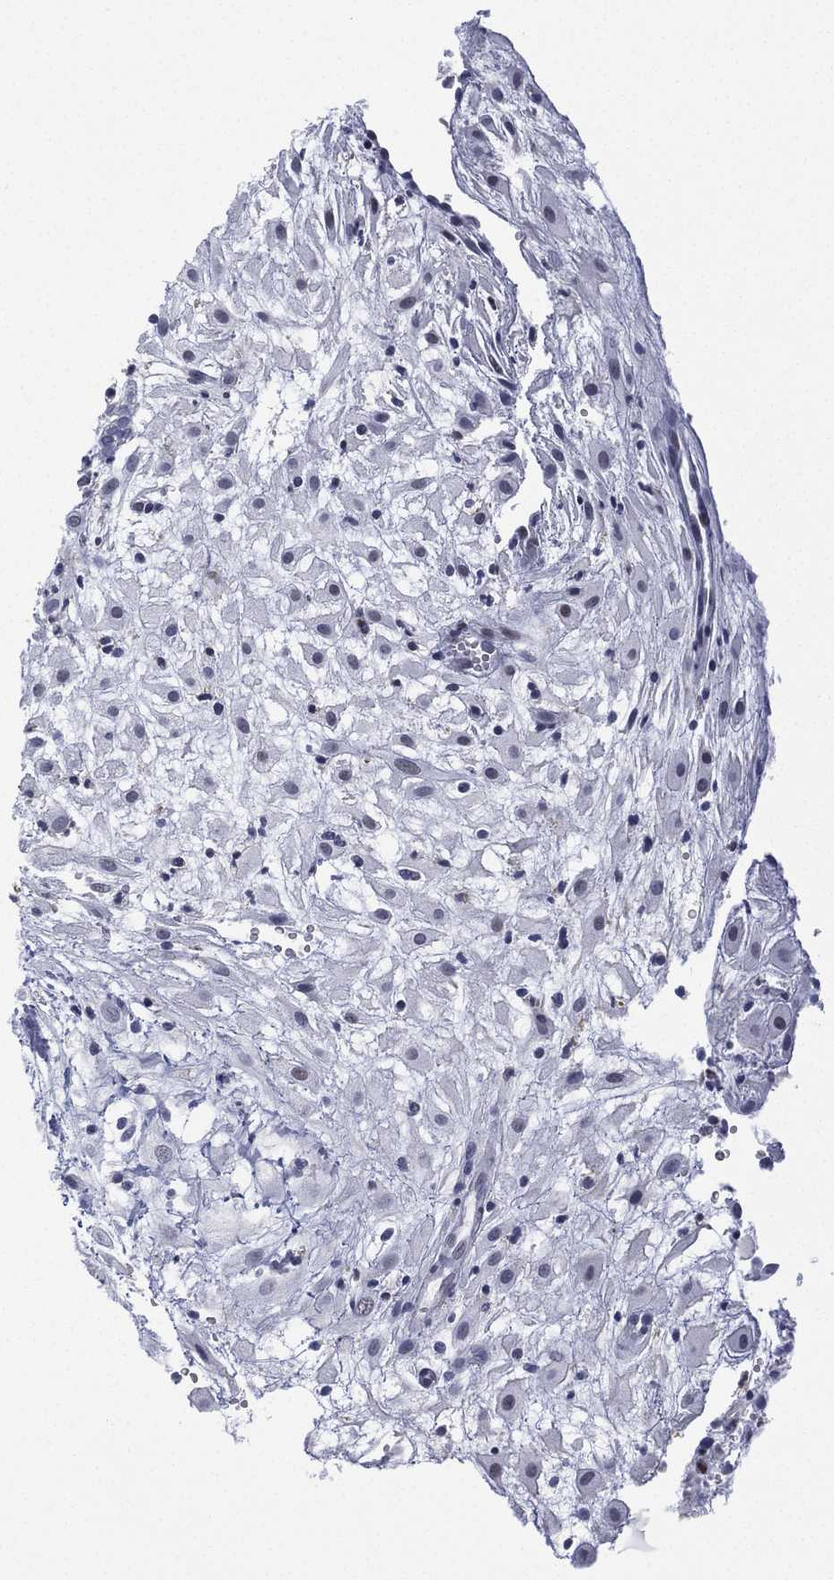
{"staining": {"intensity": "negative", "quantity": "none", "location": "none"}, "tissue": "placenta", "cell_type": "Decidual cells", "image_type": "normal", "snomed": [{"axis": "morphology", "description": "Normal tissue, NOS"}, {"axis": "topography", "description": "Placenta"}], "caption": "The photomicrograph demonstrates no staining of decidual cells in unremarkable placenta.", "gene": "ZNF711", "patient": {"sex": "female", "age": 24}}